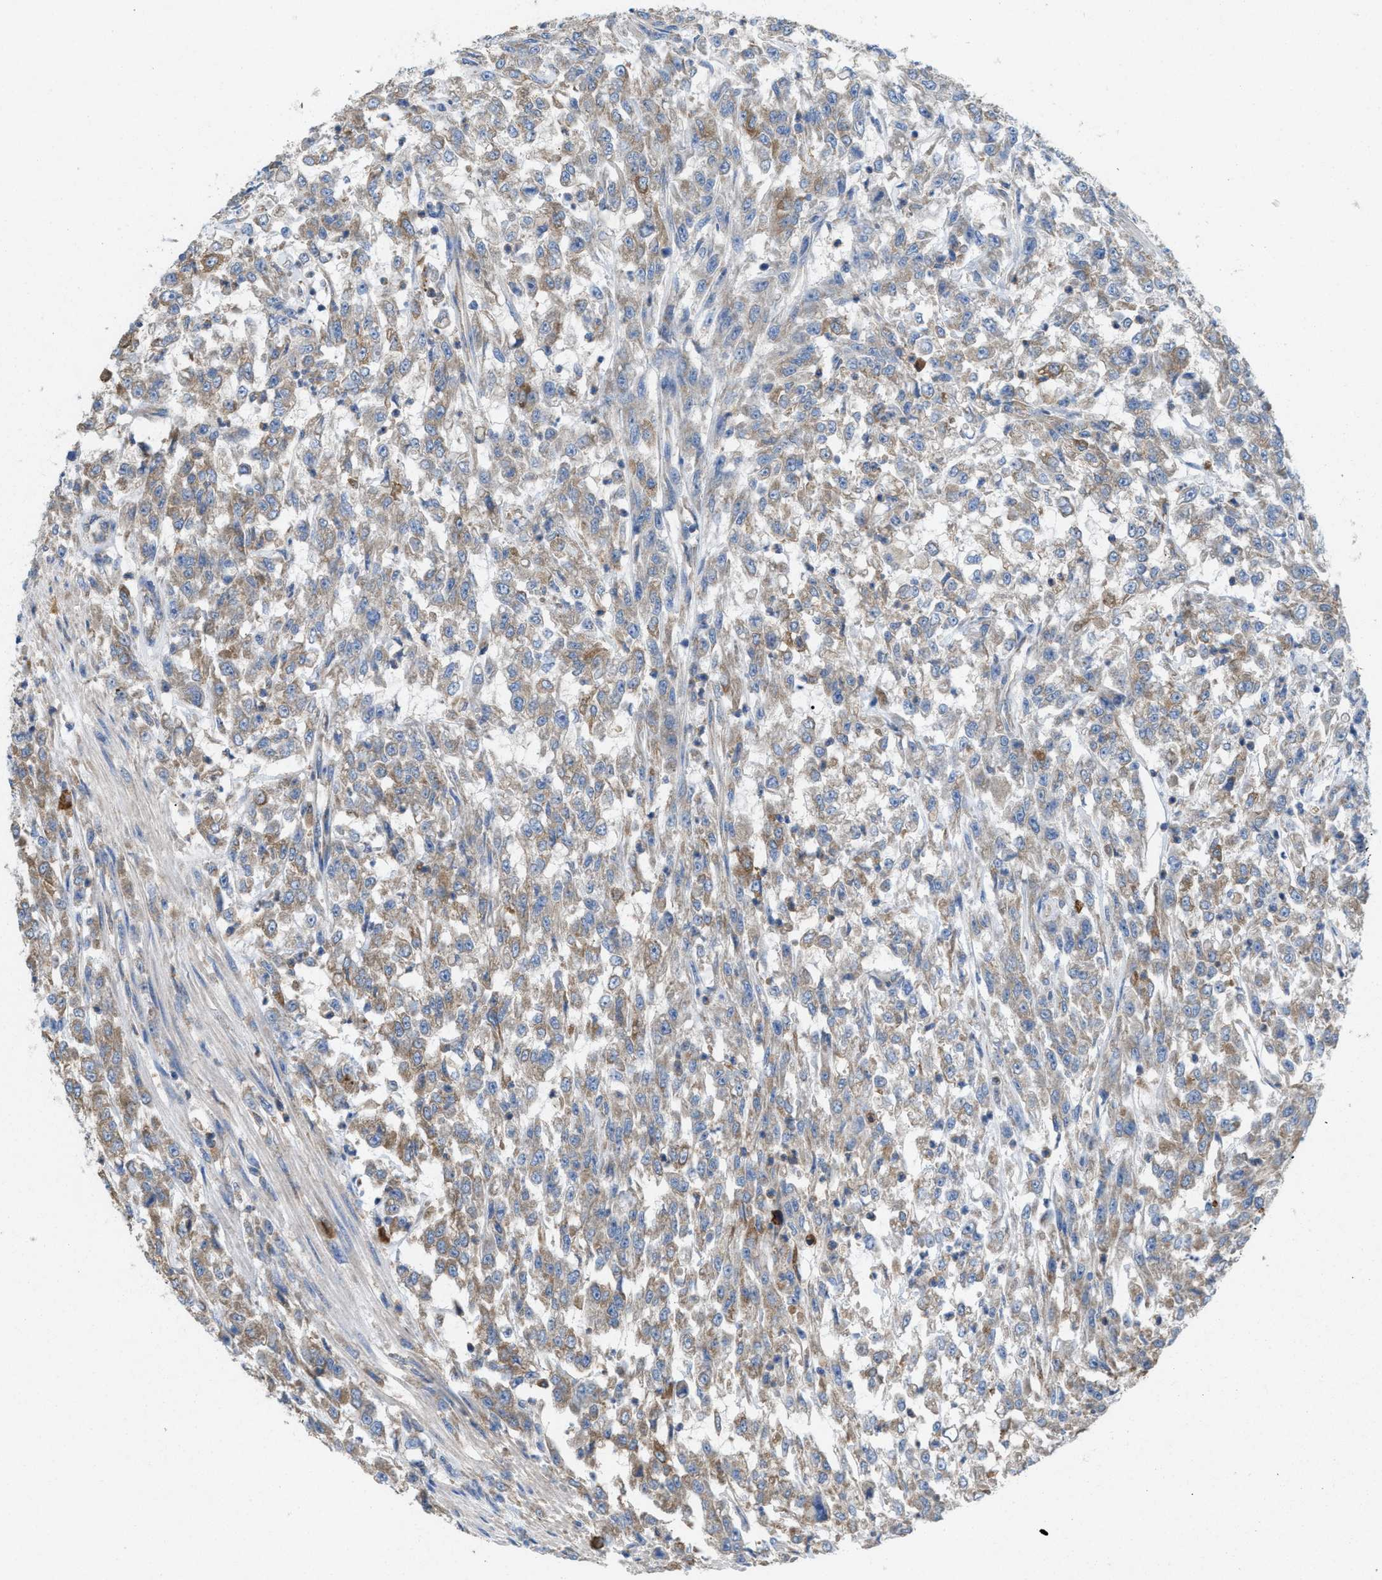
{"staining": {"intensity": "weak", "quantity": "25%-75%", "location": "cytoplasmic/membranous"}, "tissue": "urothelial cancer", "cell_type": "Tumor cells", "image_type": "cancer", "snomed": [{"axis": "morphology", "description": "Urothelial carcinoma, High grade"}, {"axis": "topography", "description": "Urinary bladder"}], "caption": "Immunohistochemical staining of urothelial cancer demonstrates low levels of weak cytoplasmic/membranous staining in about 25%-75% of tumor cells.", "gene": "DYNC2I1", "patient": {"sex": "male", "age": 46}}